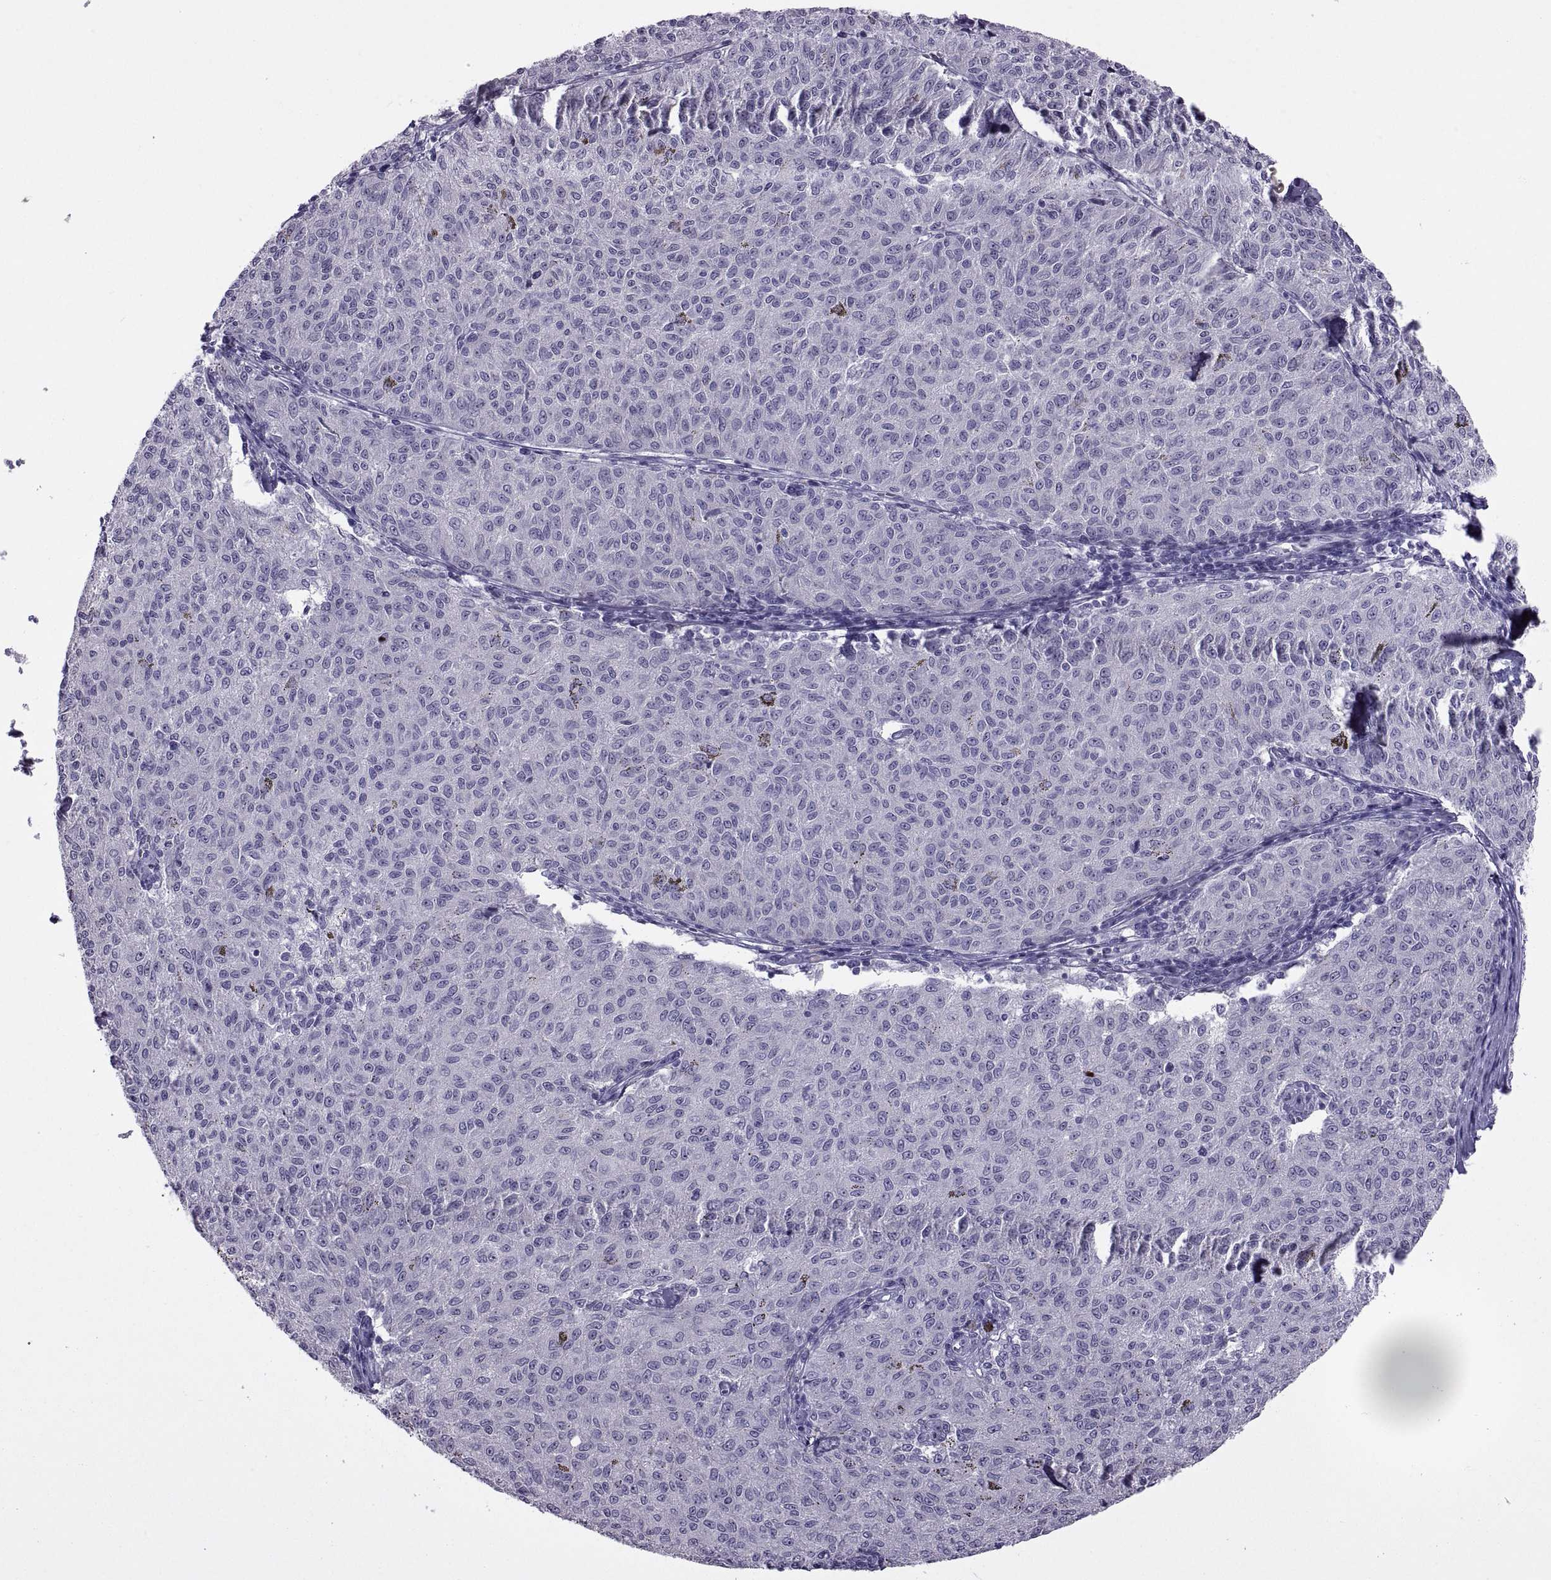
{"staining": {"intensity": "negative", "quantity": "none", "location": "none"}, "tissue": "melanoma", "cell_type": "Tumor cells", "image_type": "cancer", "snomed": [{"axis": "morphology", "description": "Malignant melanoma, NOS"}, {"axis": "topography", "description": "Skin"}], "caption": "A high-resolution micrograph shows immunohistochemistry staining of melanoma, which reveals no significant expression in tumor cells.", "gene": "ASIC2", "patient": {"sex": "female", "age": 72}}